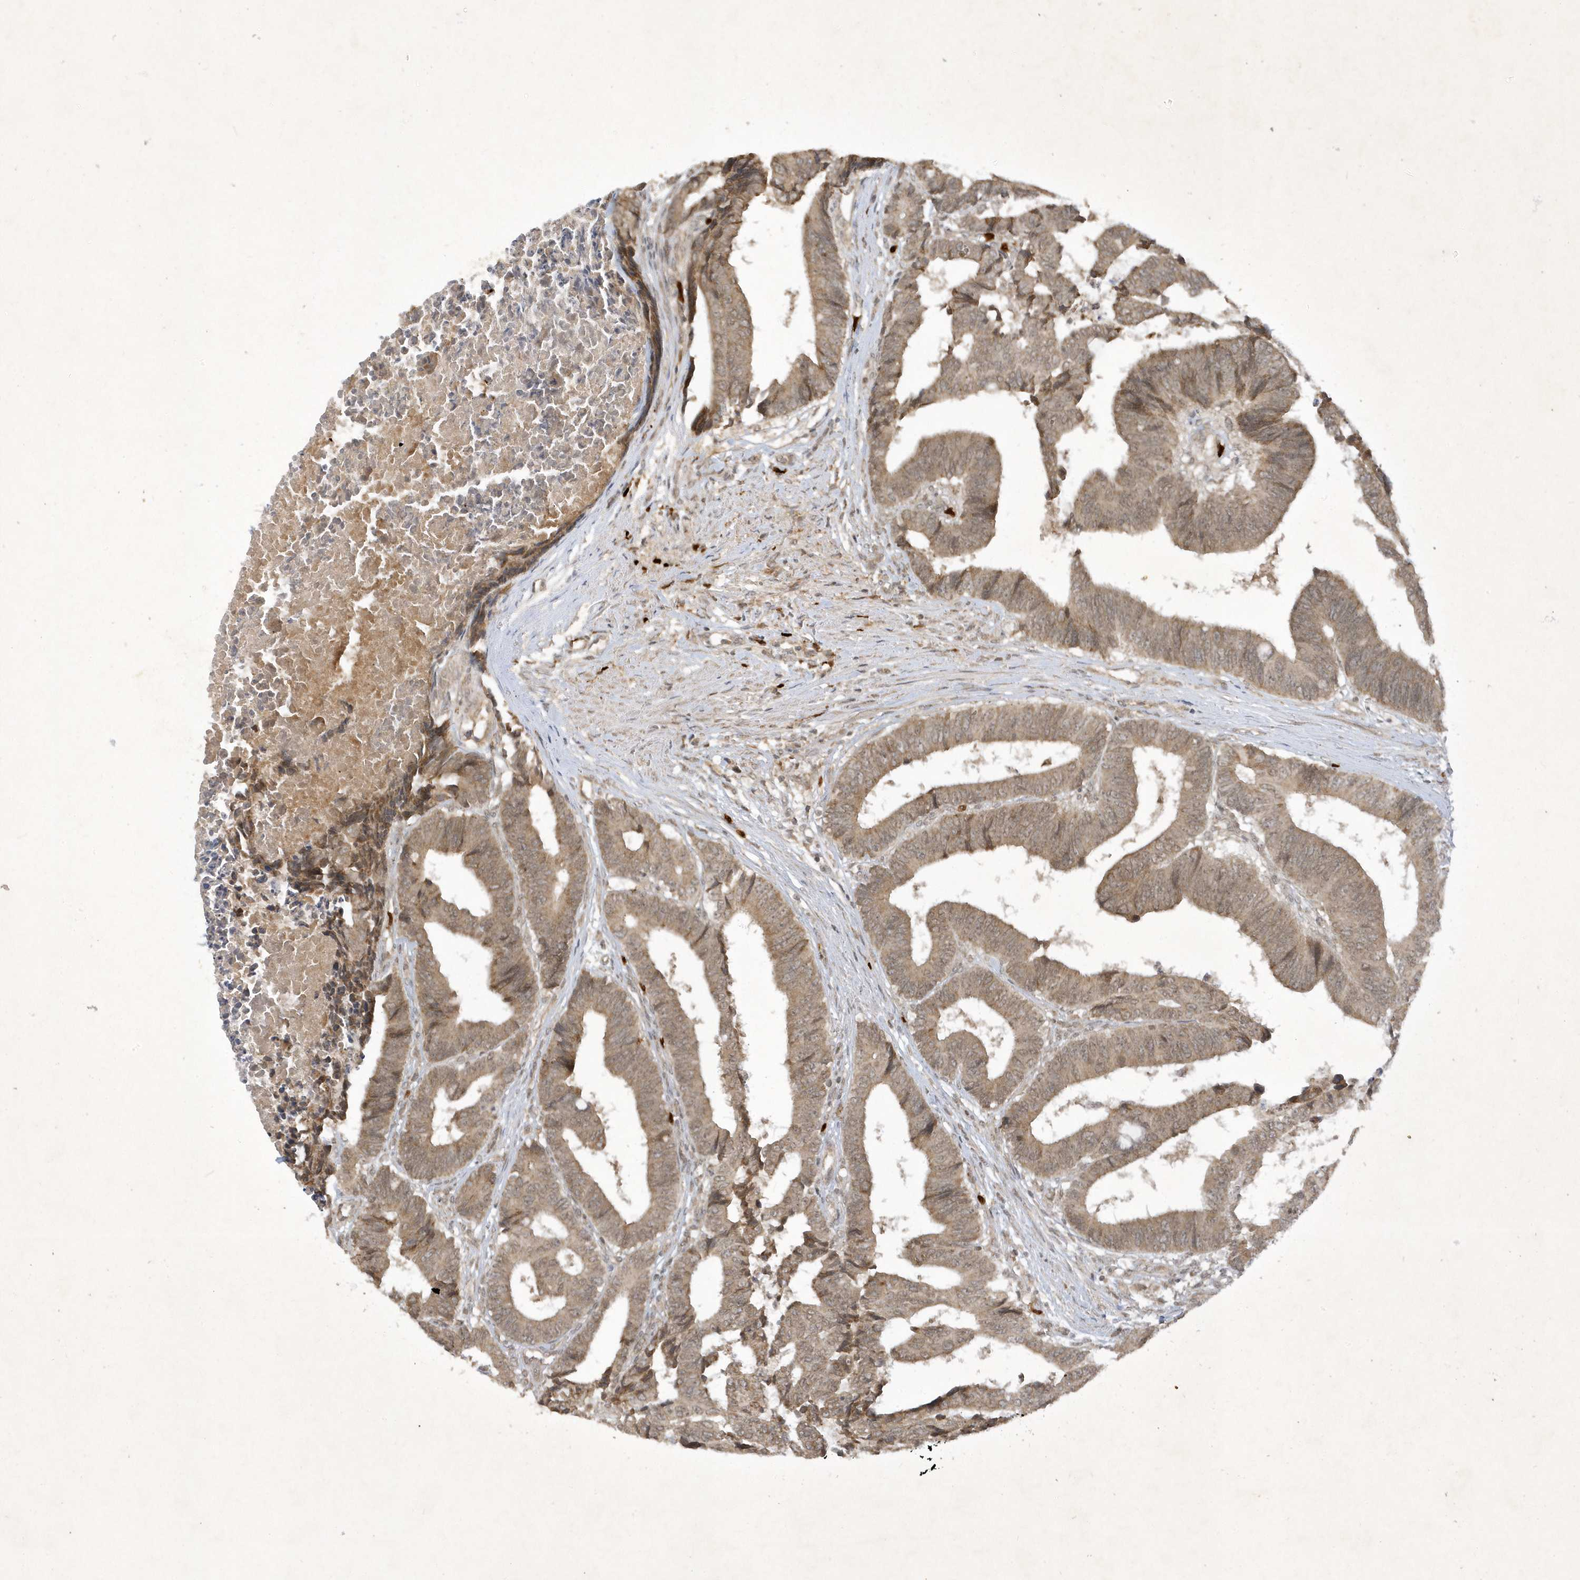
{"staining": {"intensity": "weak", "quantity": ">75%", "location": "cytoplasmic/membranous"}, "tissue": "colorectal cancer", "cell_type": "Tumor cells", "image_type": "cancer", "snomed": [{"axis": "morphology", "description": "Adenocarcinoma, NOS"}, {"axis": "topography", "description": "Rectum"}], "caption": "There is low levels of weak cytoplasmic/membranous positivity in tumor cells of colorectal cancer, as demonstrated by immunohistochemical staining (brown color).", "gene": "ZNF213", "patient": {"sex": "male", "age": 84}}